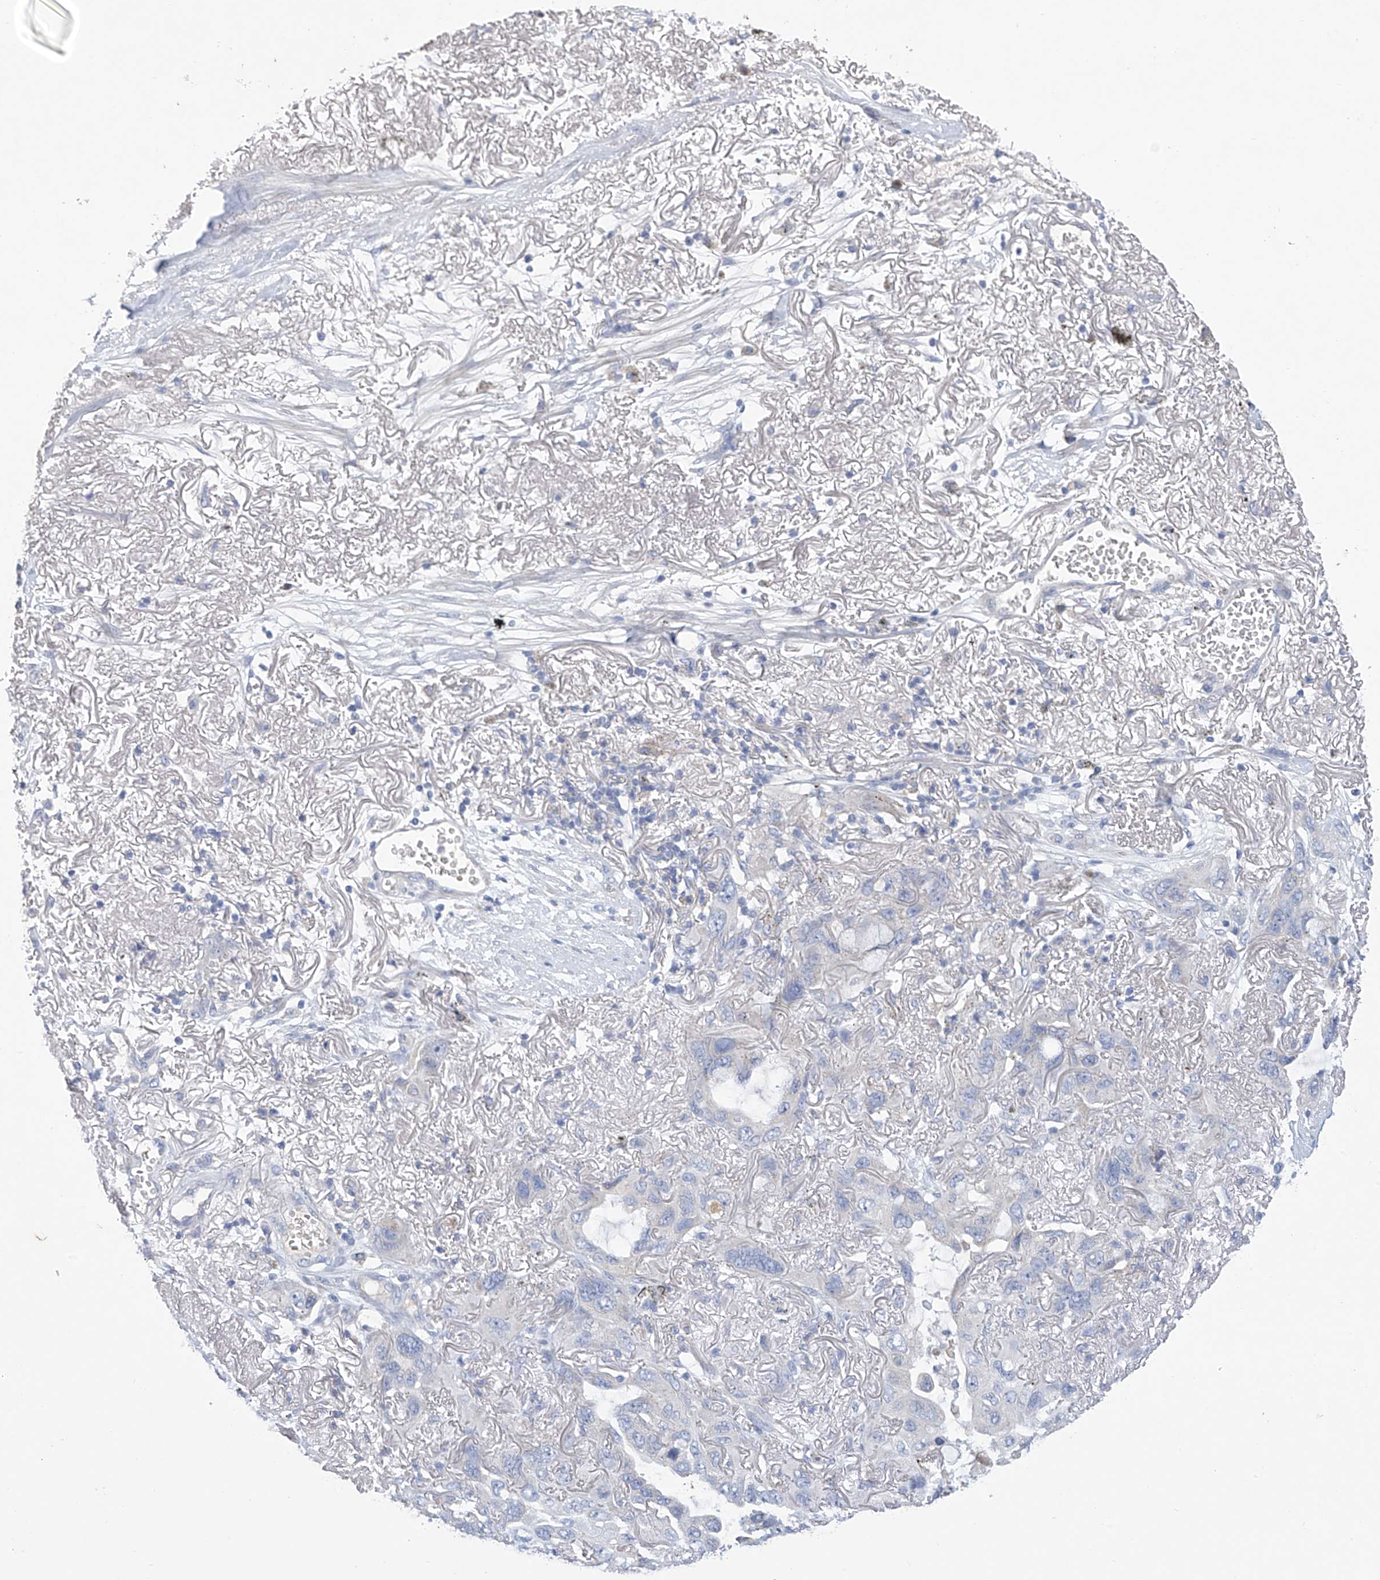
{"staining": {"intensity": "negative", "quantity": "none", "location": "none"}, "tissue": "lung cancer", "cell_type": "Tumor cells", "image_type": "cancer", "snomed": [{"axis": "morphology", "description": "Squamous cell carcinoma, NOS"}, {"axis": "topography", "description": "Lung"}], "caption": "Image shows no protein staining in tumor cells of lung squamous cell carcinoma tissue.", "gene": "SLCO4A1", "patient": {"sex": "female", "age": 73}}